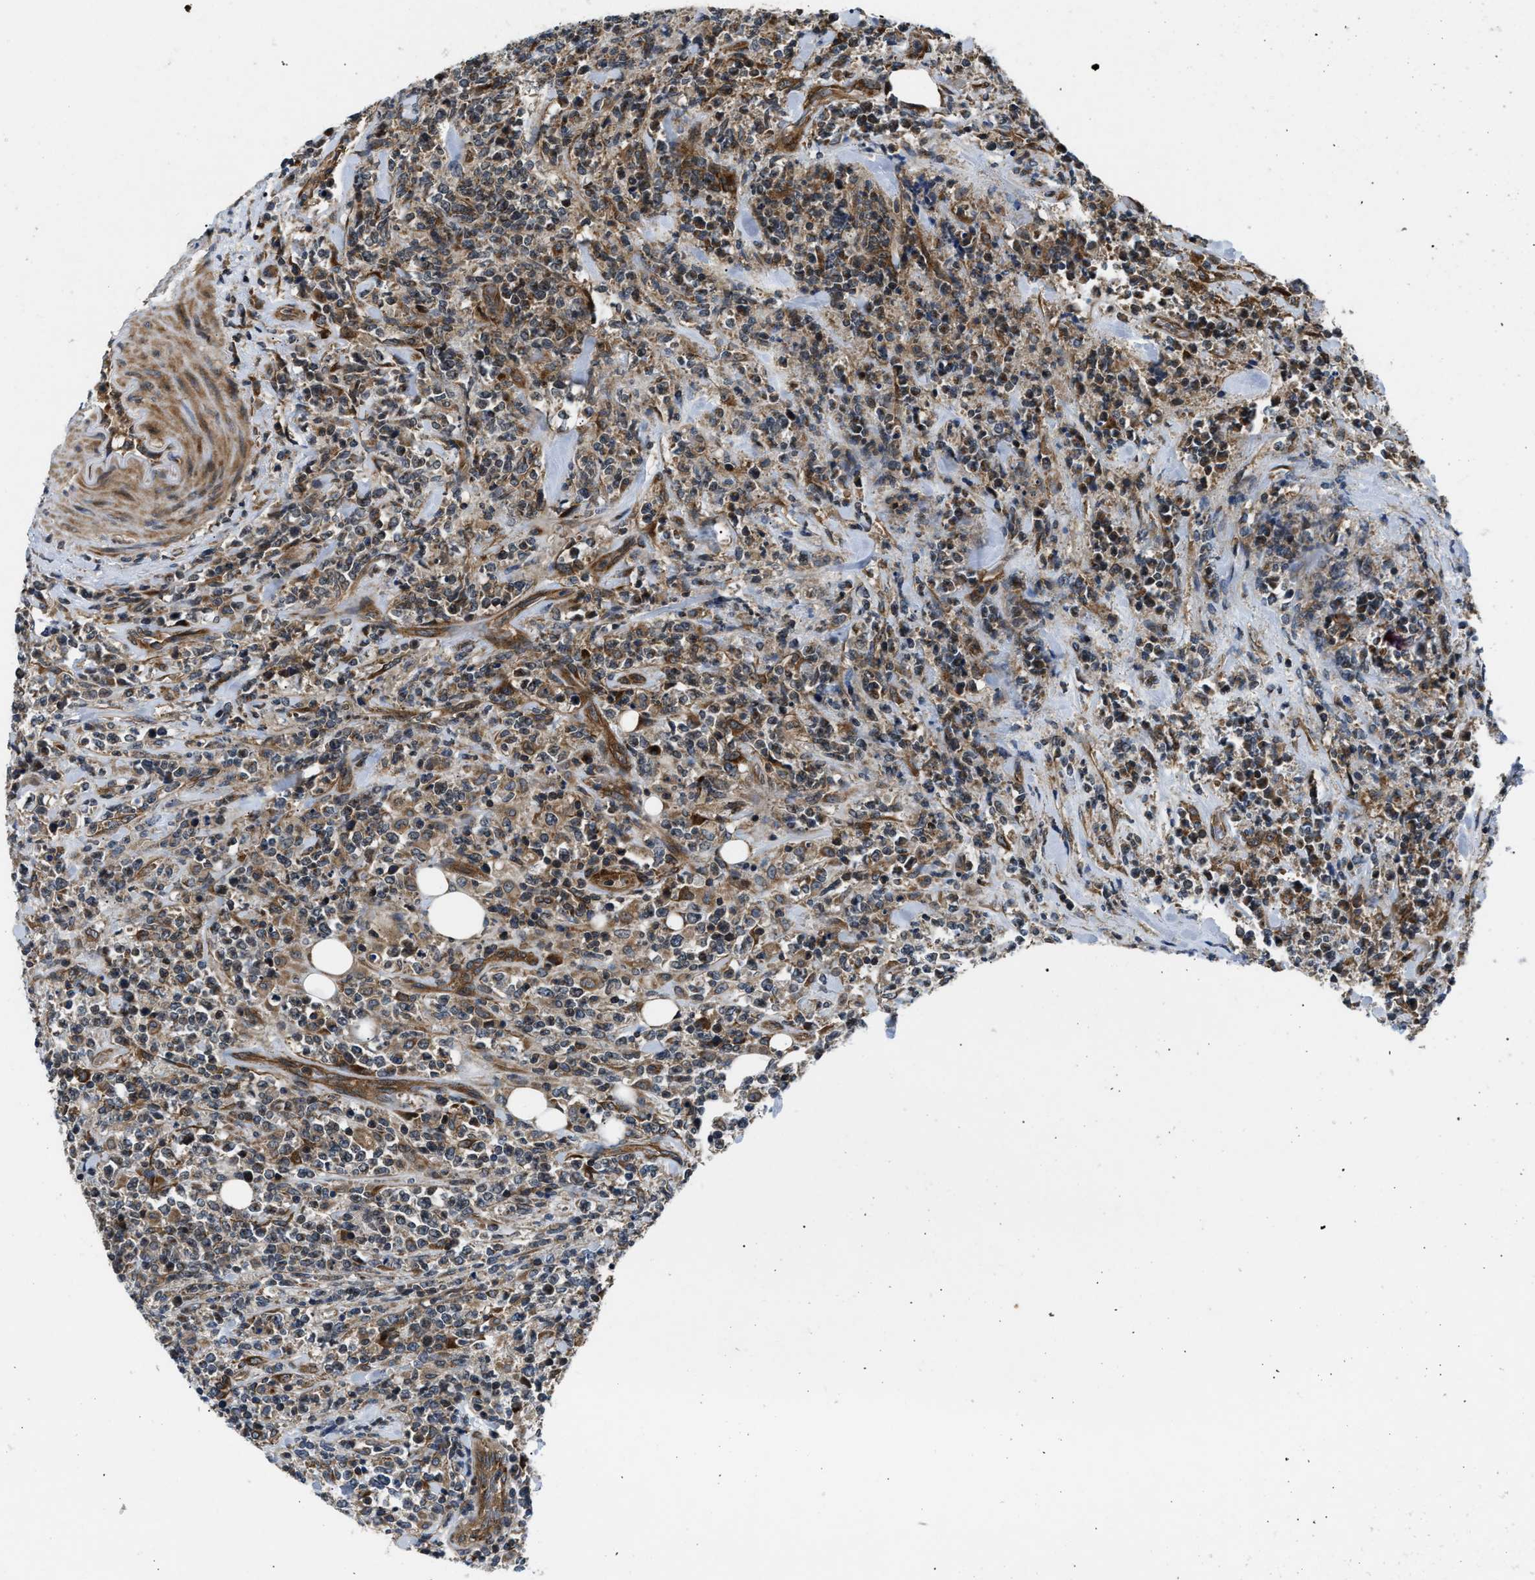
{"staining": {"intensity": "moderate", "quantity": "25%-75%", "location": "cytoplasmic/membranous"}, "tissue": "lymphoma", "cell_type": "Tumor cells", "image_type": "cancer", "snomed": [{"axis": "morphology", "description": "Malignant lymphoma, non-Hodgkin's type, High grade"}, {"axis": "topography", "description": "Soft tissue"}], "caption": "An IHC histopathology image of tumor tissue is shown. Protein staining in brown labels moderate cytoplasmic/membranous positivity in lymphoma within tumor cells.", "gene": "PNPLA8", "patient": {"sex": "male", "age": 18}}